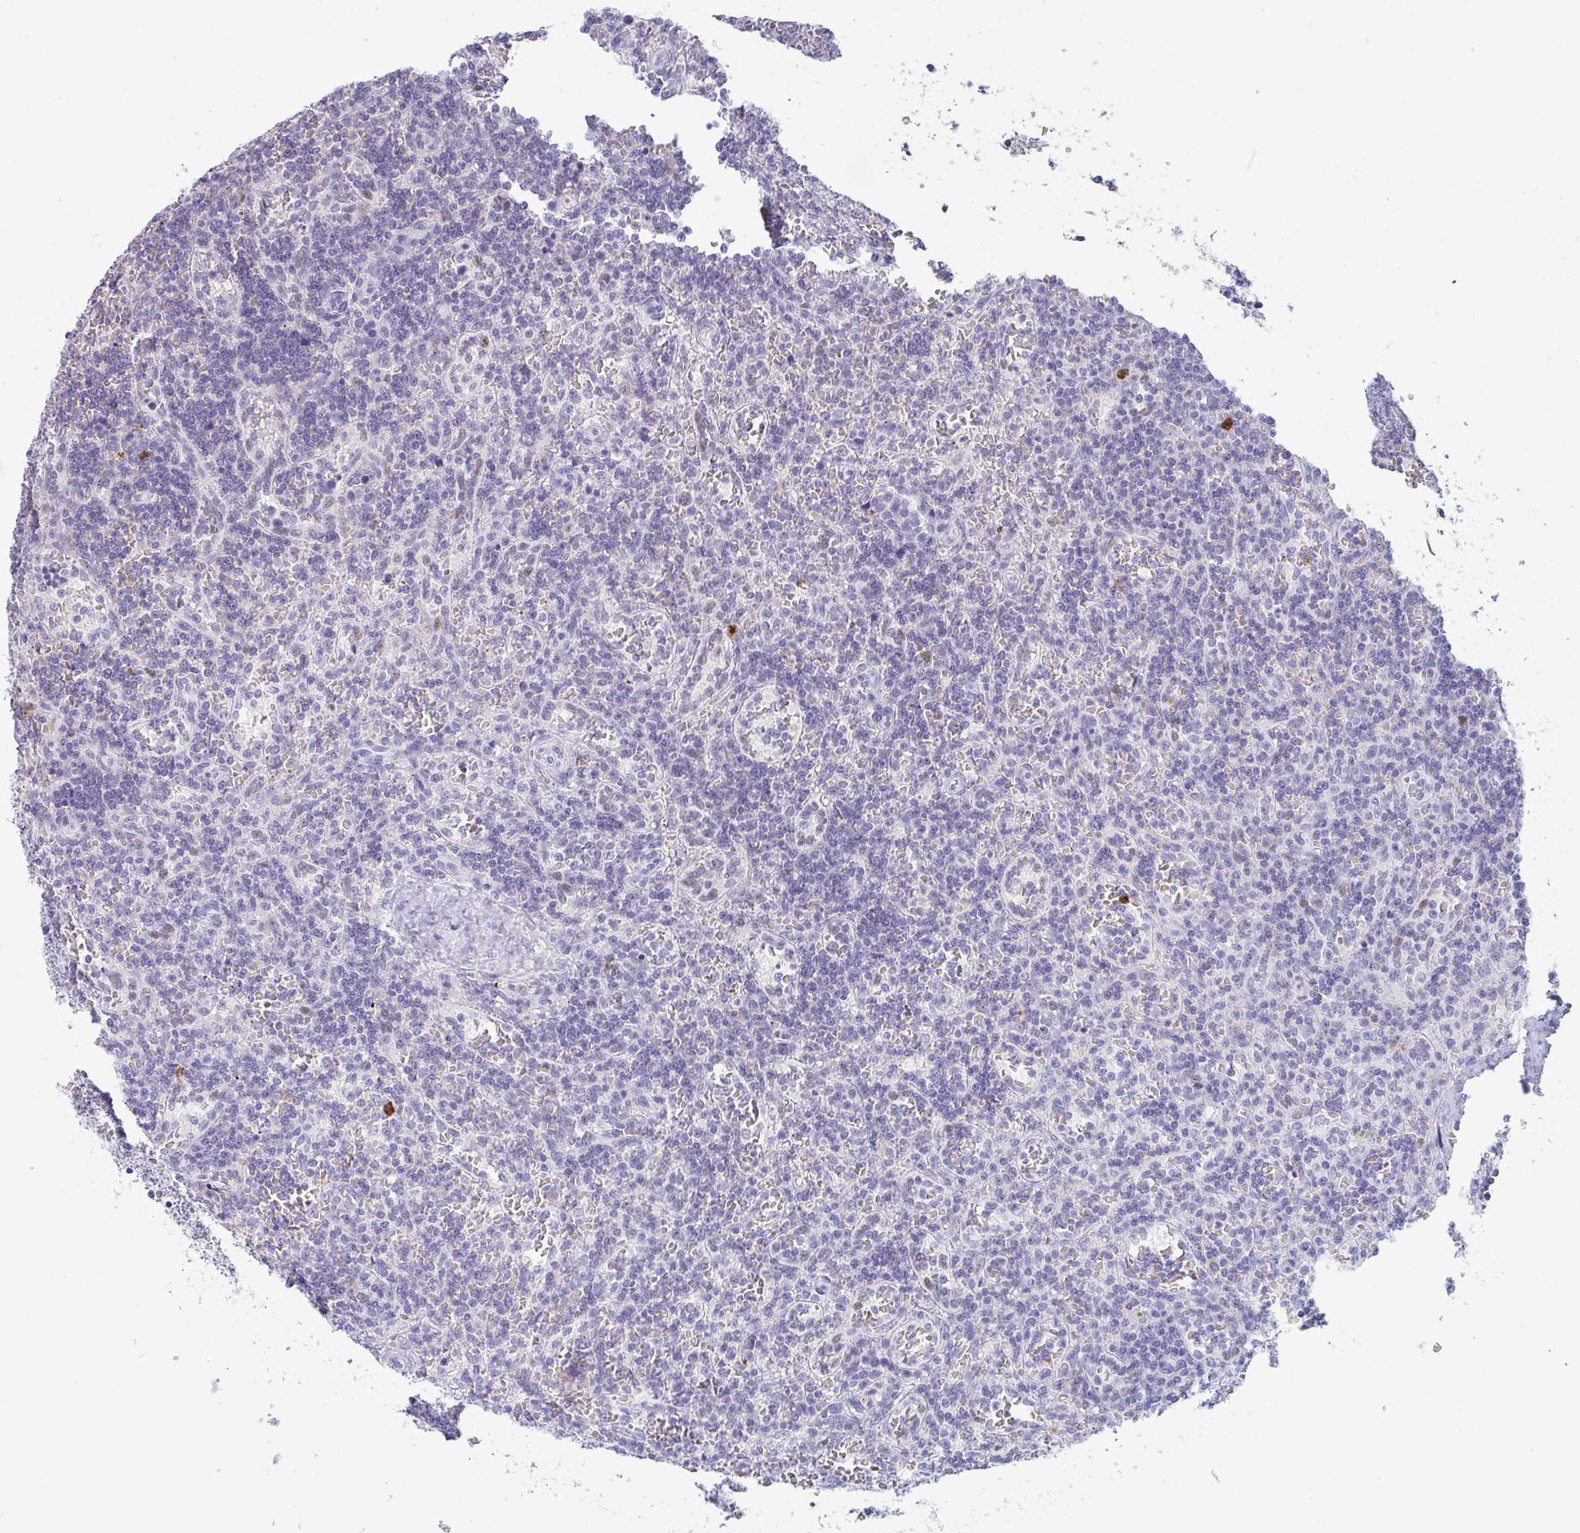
{"staining": {"intensity": "negative", "quantity": "none", "location": "none"}, "tissue": "lymphoma", "cell_type": "Tumor cells", "image_type": "cancer", "snomed": [{"axis": "morphology", "description": "Malignant lymphoma, non-Hodgkin's type, Low grade"}, {"axis": "topography", "description": "Spleen"}], "caption": "Tumor cells are negative for brown protein staining in lymphoma. (DAB immunohistochemistry (IHC) with hematoxylin counter stain).", "gene": "RUBCN", "patient": {"sex": "male", "age": 73}}